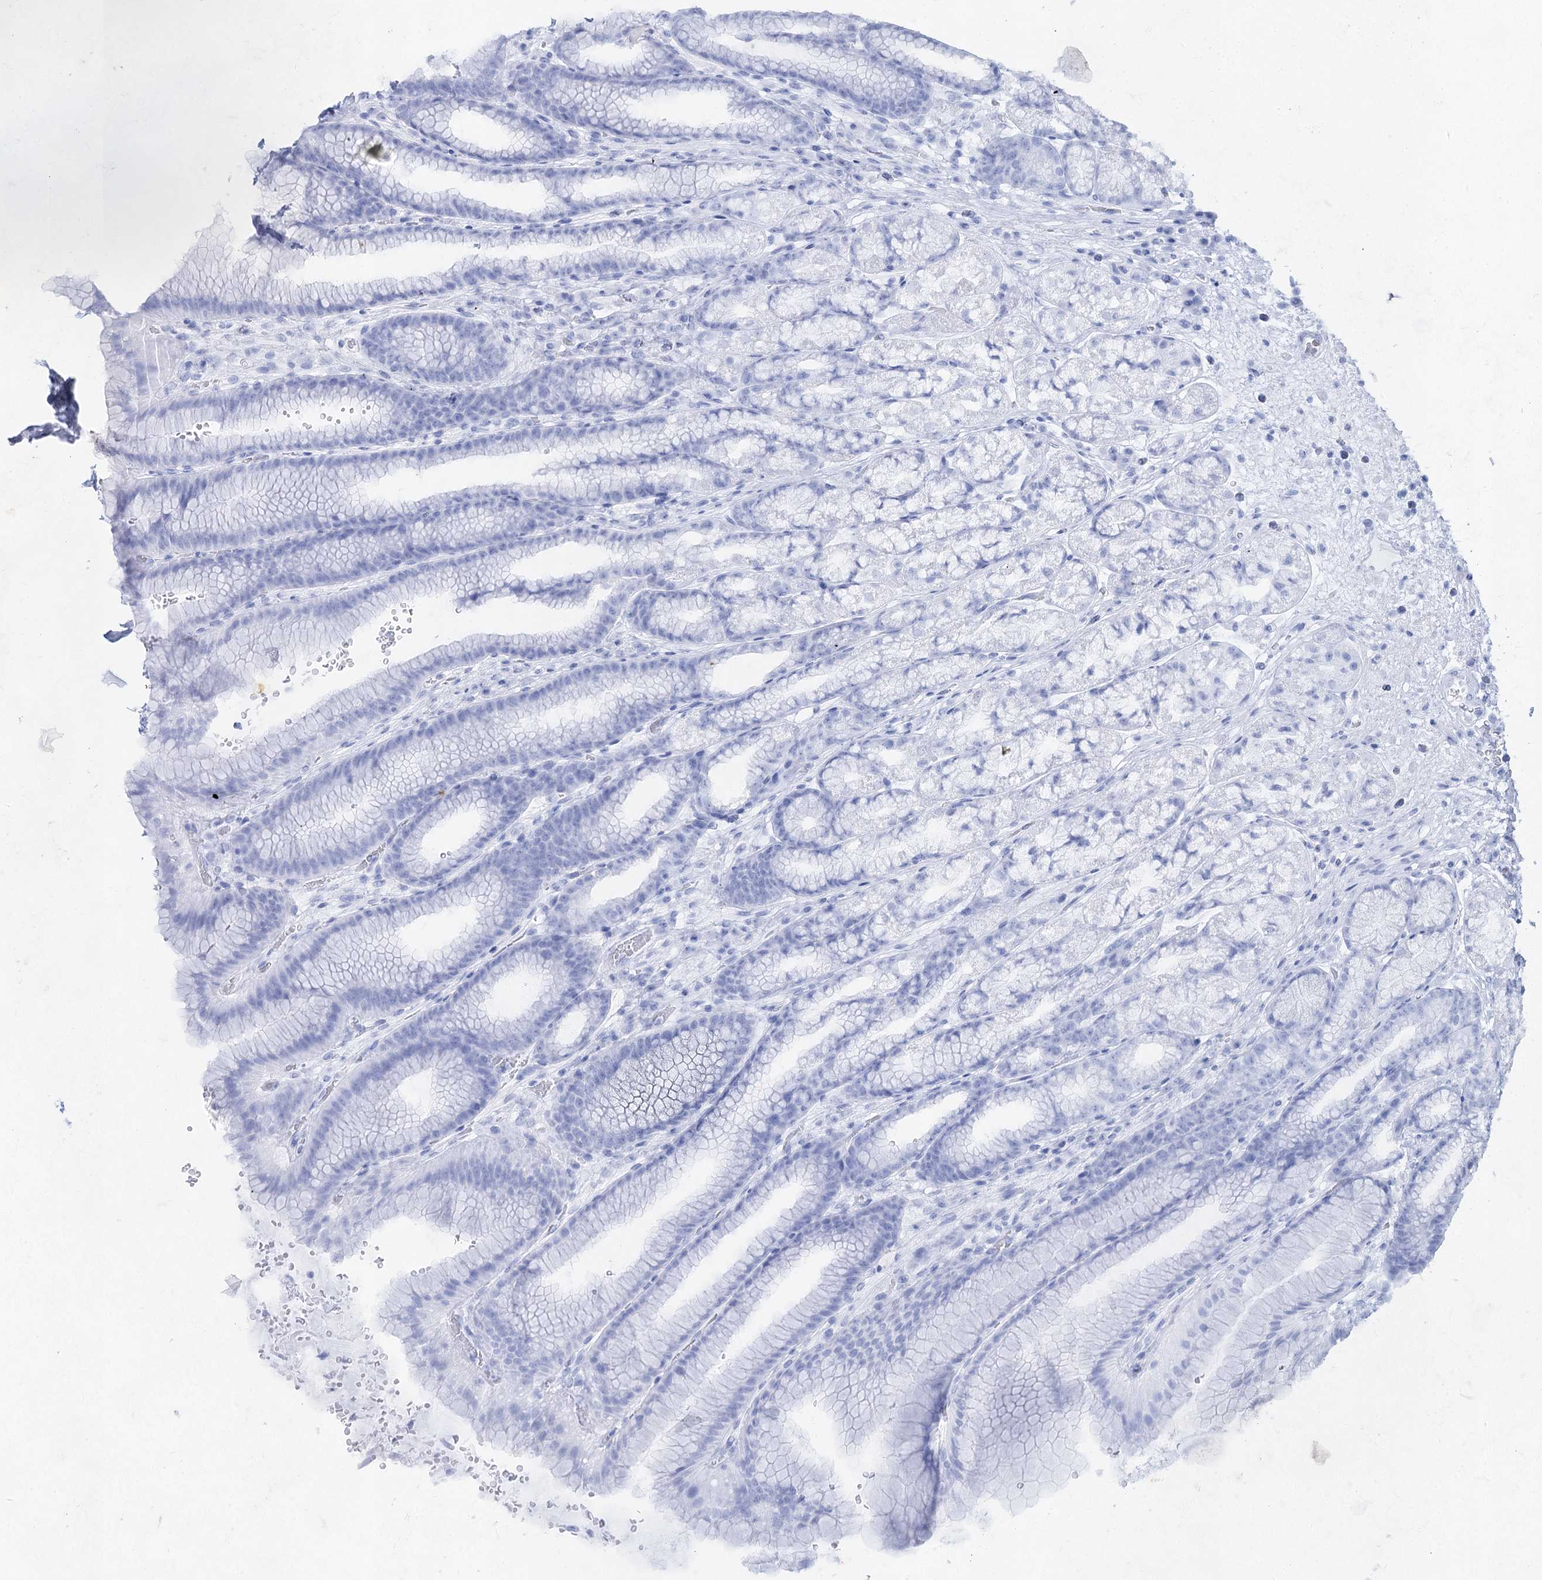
{"staining": {"intensity": "negative", "quantity": "none", "location": "none"}, "tissue": "stomach", "cell_type": "Glandular cells", "image_type": "normal", "snomed": [{"axis": "morphology", "description": "Normal tissue, NOS"}, {"axis": "morphology", "description": "Adenocarcinoma, NOS"}, {"axis": "topography", "description": "Stomach"}], "caption": "Immunohistochemical staining of benign stomach exhibits no significant positivity in glandular cells.", "gene": "ACRV1", "patient": {"sex": "male", "age": 57}}